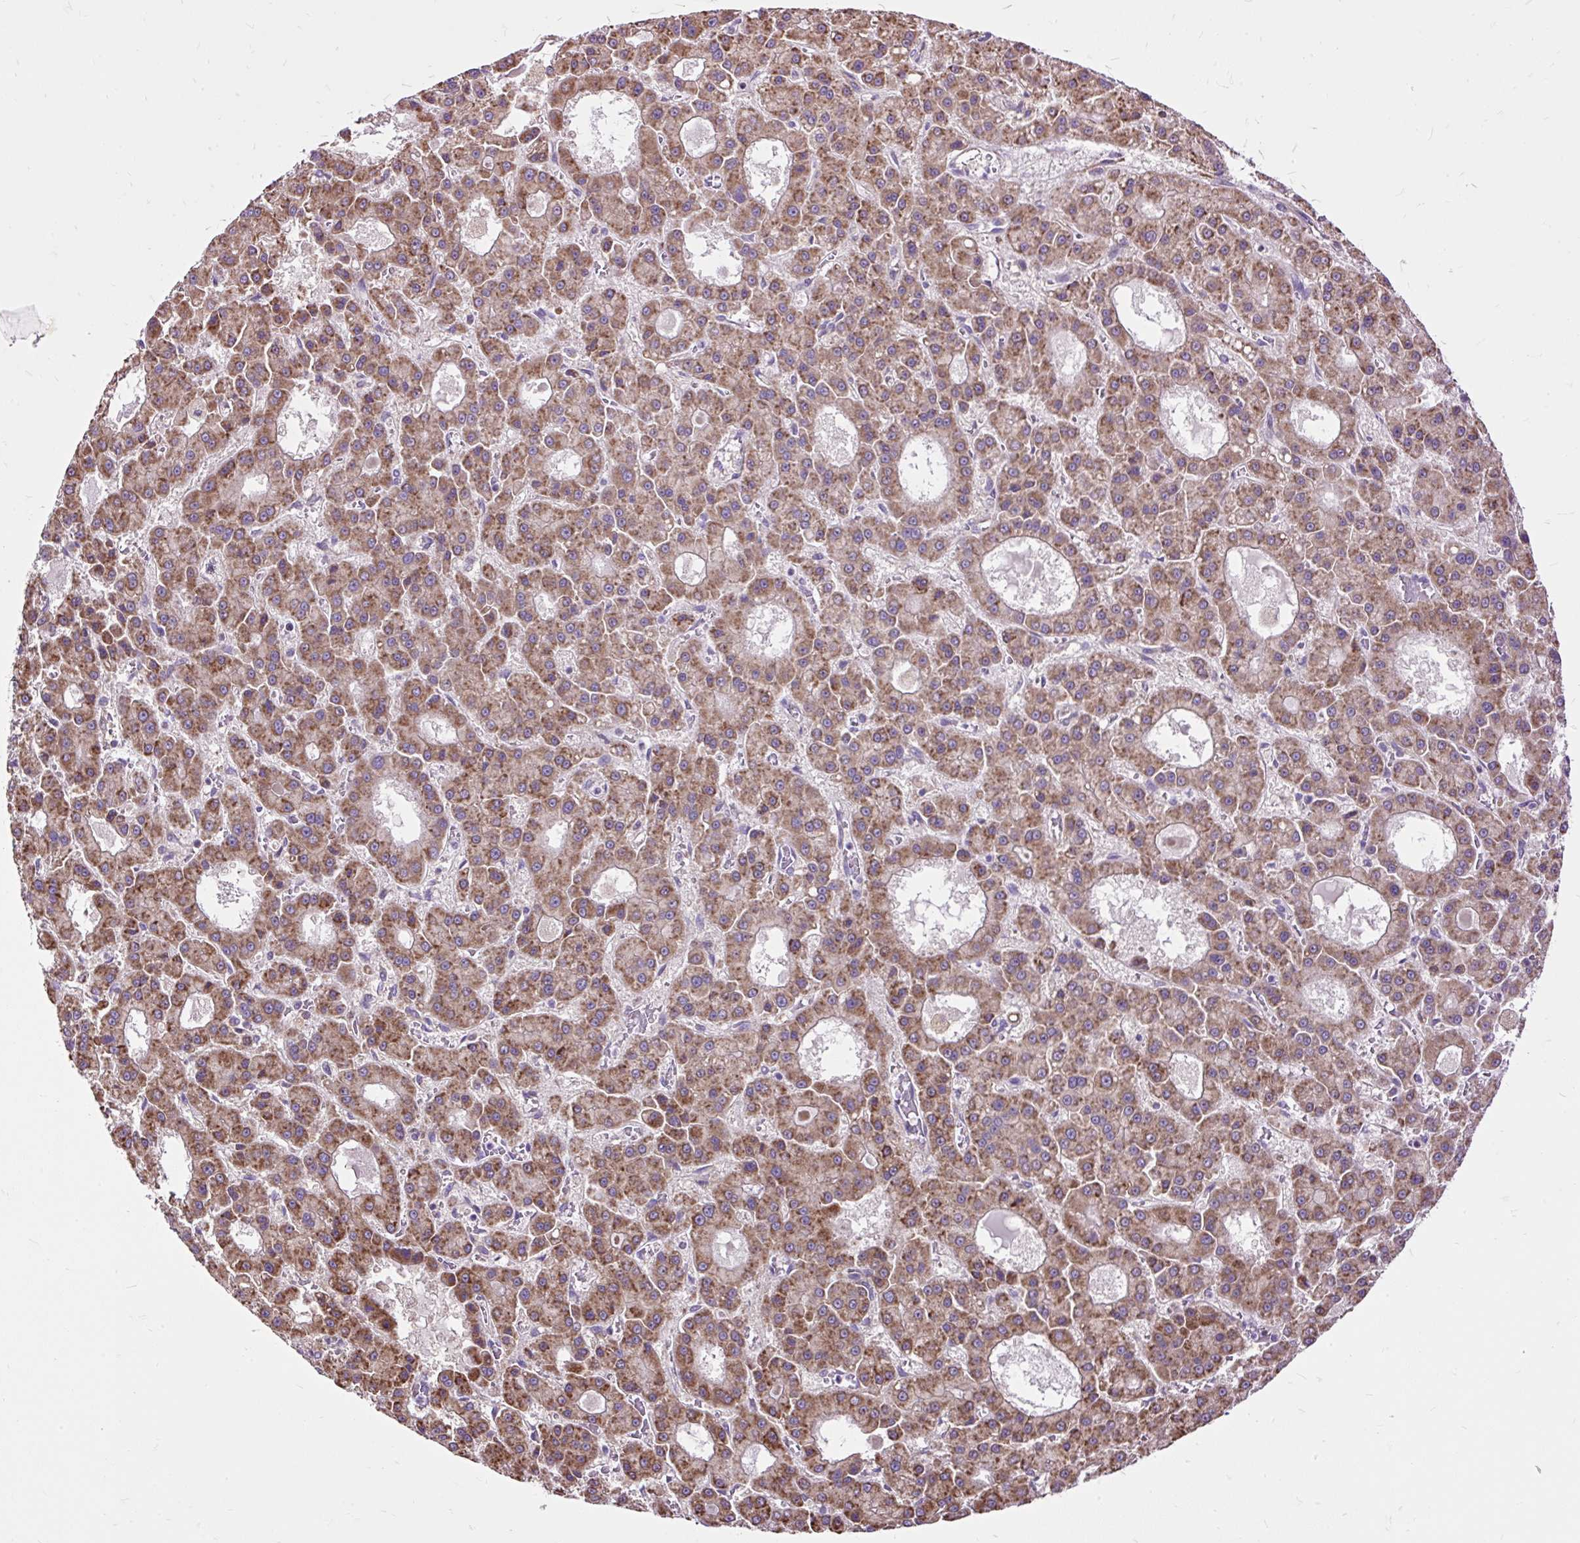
{"staining": {"intensity": "moderate", "quantity": ">75%", "location": "cytoplasmic/membranous"}, "tissue": "liver cancer", "cell_type": "Tumor cells", "image_type": "cancer", "snomed": [{"axis": "morphology", "description": "Carcinoma, Hepatocellular, NOS"}, {"axis": "topography", "description": "Liver"}], "caption": "Hepatocellular carcinoma (liver) was stained to show a protein in brown. There is medium levels of moderate cytoplasmic/membranous expression in approximately >75% of tumor cells.", "gene": "RPS5", "patient": {"sex": "male", "age": 70}}